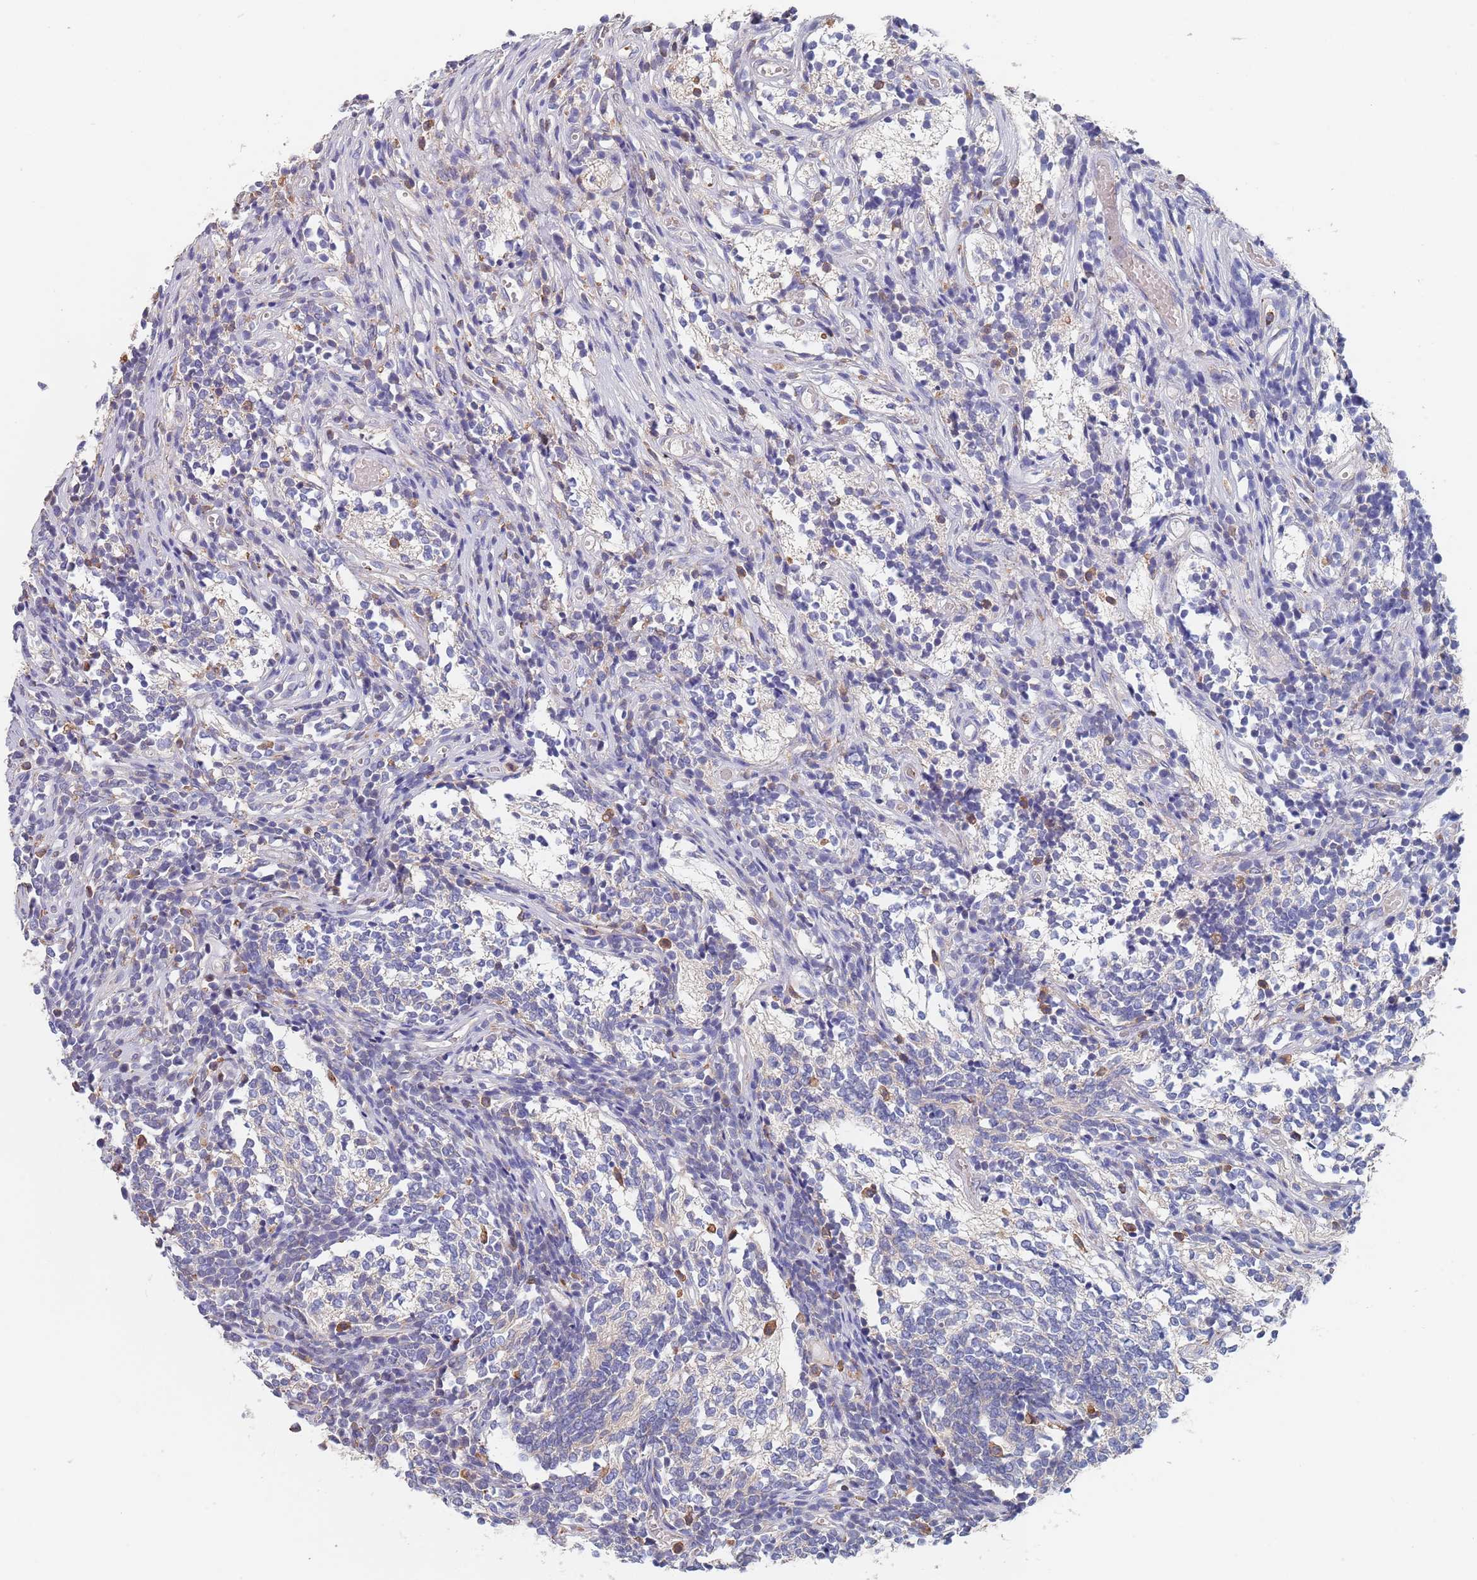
{"staining": {"intensity": "negative", "quantity": "none", "location": "none"}, "tissue": "glioma", "cell_type": "Tumor cells", "image_type": "cancer", "snomed": [{"axis": "morphology", "description": "Glioma, malignant, Low grade"}, {"axis": "topography", "description": "Brain"}], "caption": "Malignant glioma (low-grade) stained for a protein using immunohistochemistry (IHC) demonstrates no staining tumor cells.", "gene": "DCUN1D3", "patient": {"sex": "female", "age": 1}}